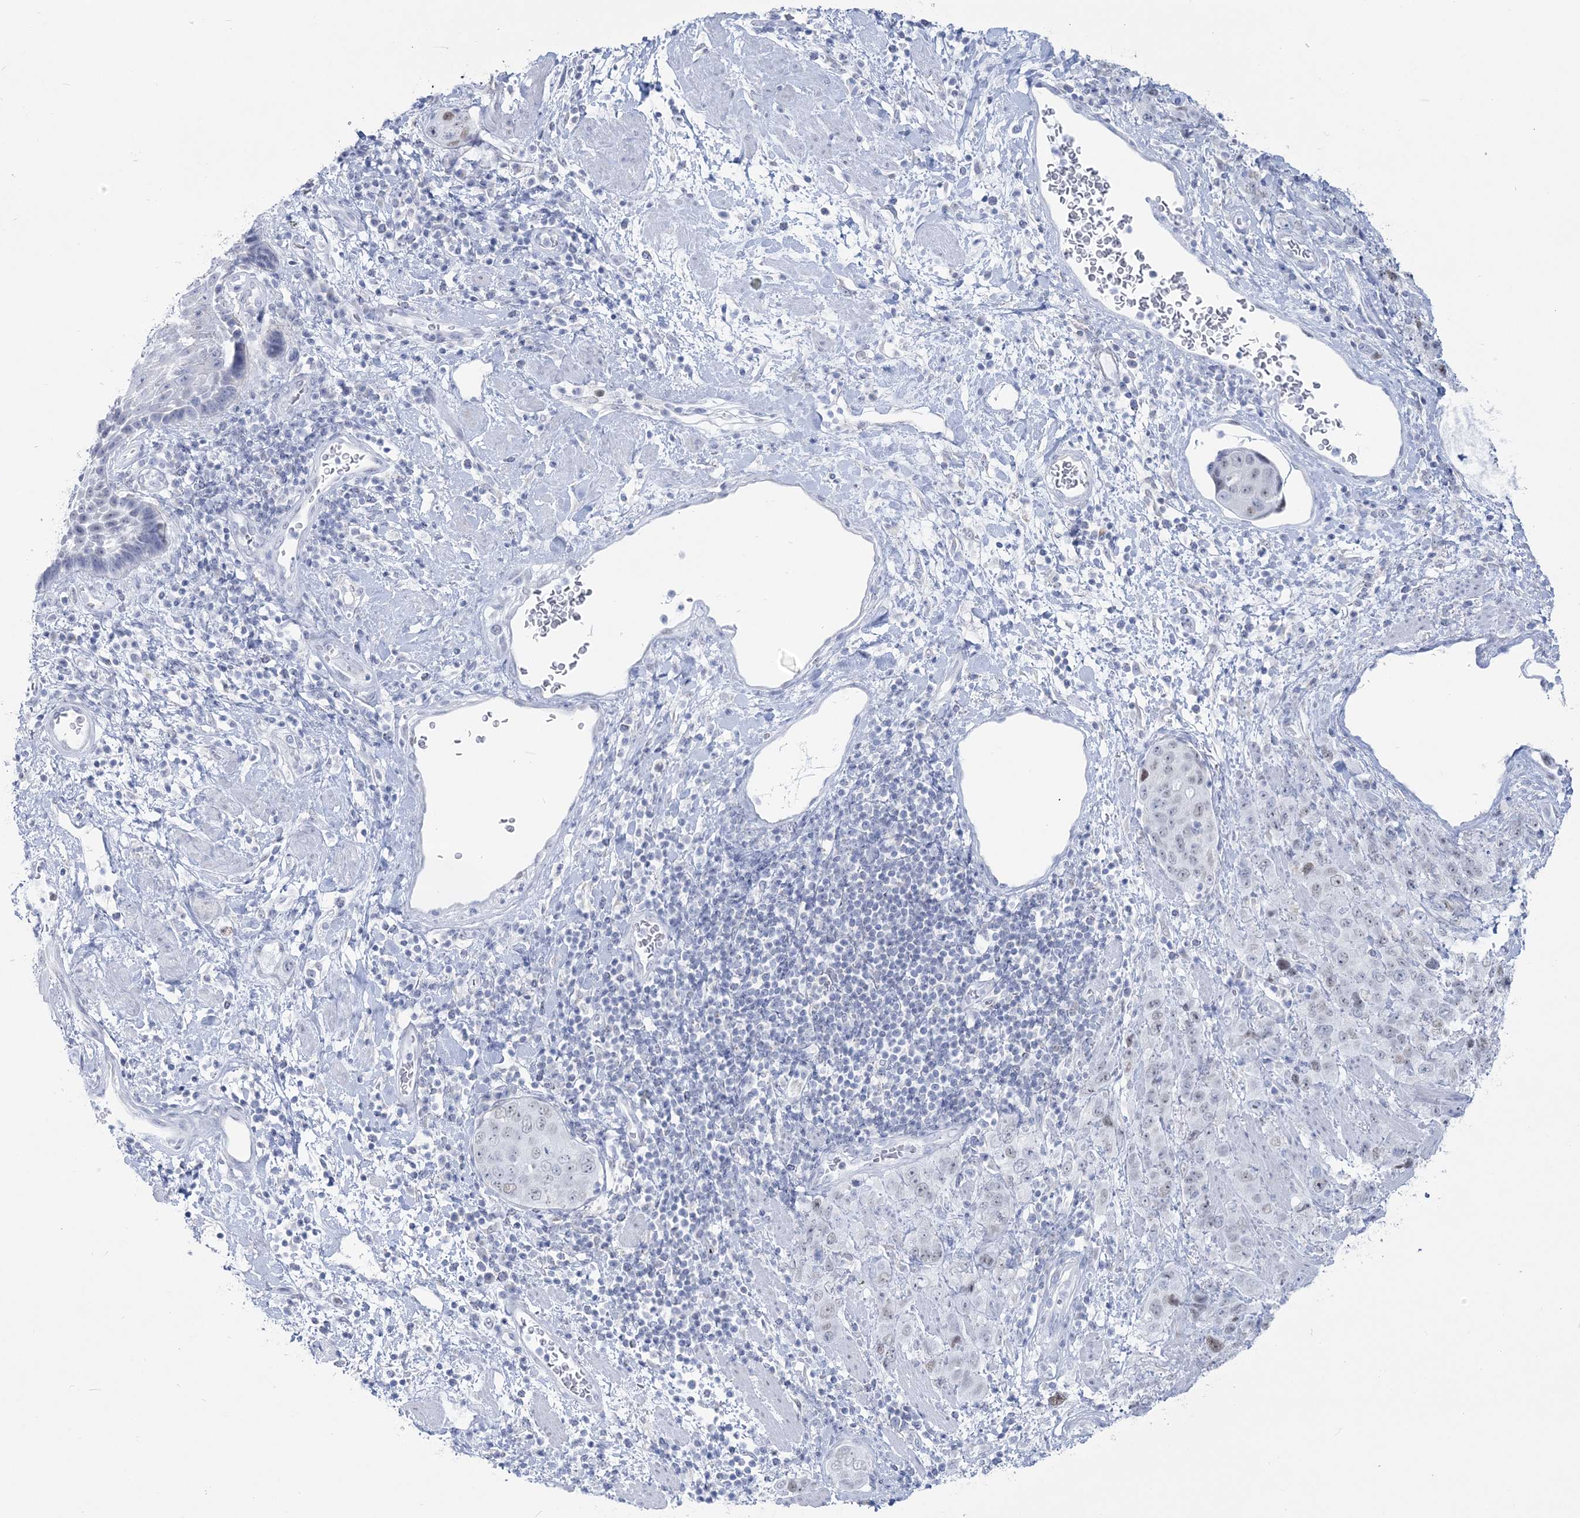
{"staining": {"intensity": "weak", "quantity": "<25%", "location": "nuclear"}, "tissue": "stomach cancer", "cell_type": "Tumor cells", "image_type": "cancer", "snomed": [{"axis": "morphology", "description": "Adenocarcinoma, NOS"}, {"axis": "topography", "description": "Stomach"}], "caption": "This is an immunohistochemistry micrograph of stomach cancer (adenocarcinoma). There is no staining in tumor cells.", "gene": "ZNF843", "patient": {"sex": "male", "age": 48}}